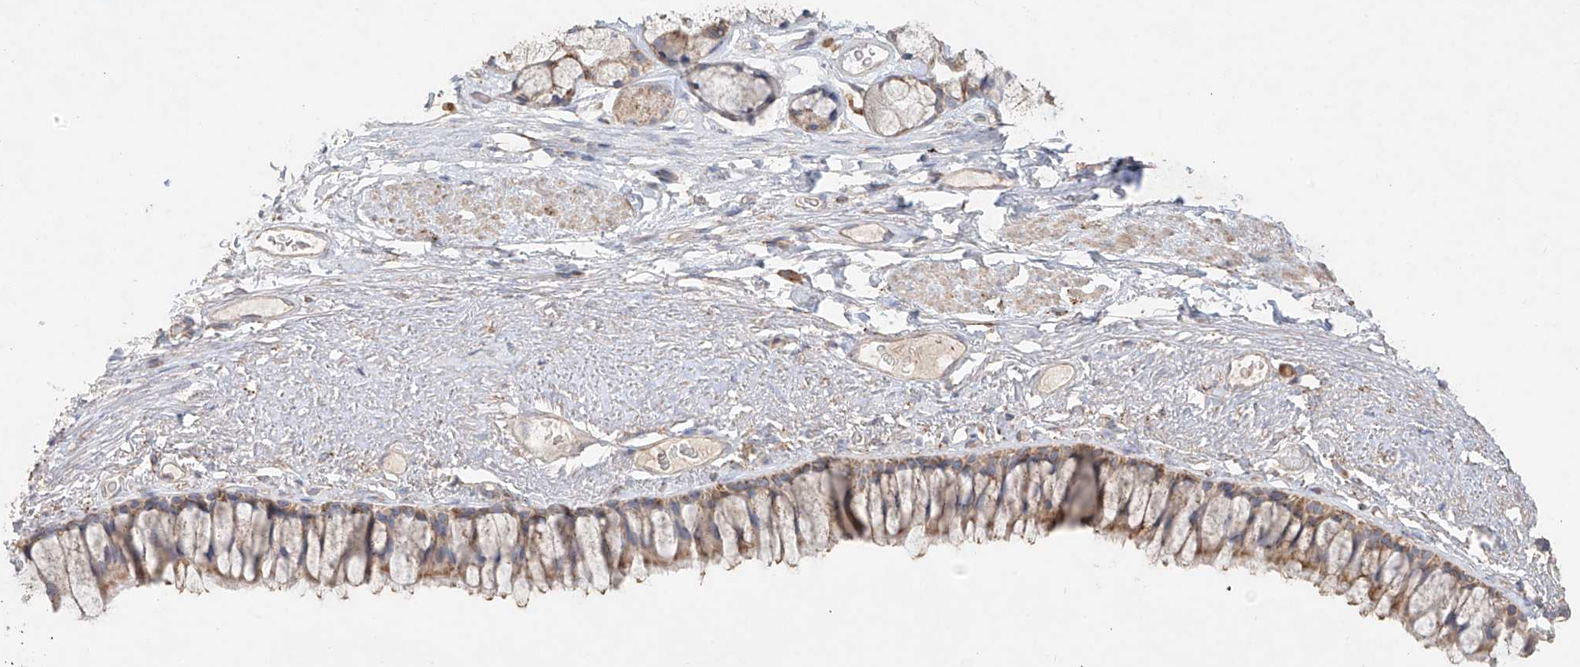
{"staining": {"intensity": "moderate", "quantity": ">75%", "location": "cytoplasmic/membranous"}, "tissue": "bronchus", "cell_type": "Respiratory epithelial cells", "image_type": "normal", "snomed": [{"axis": "morphology", "description": "Normal tissue, NOS"}, {"axis": "topography", "description": "Cartilage tissue"}, {"axis": "topography", "description": "Bronchus"}], "caption": "DAB immunohistochemical staining of benign bronchus demonstrates moderate cytoplasmic/membranous protein positivity in approximately >75% of respiratory epithelial cells. The staining was performed using DAB to visualize the protein expression in brown, while the nuclei were stained in blue with hematoxylin (Magnification: 20x).", "gene": "COLGALT2", "patient": {"sex": "female", "age": 73}}